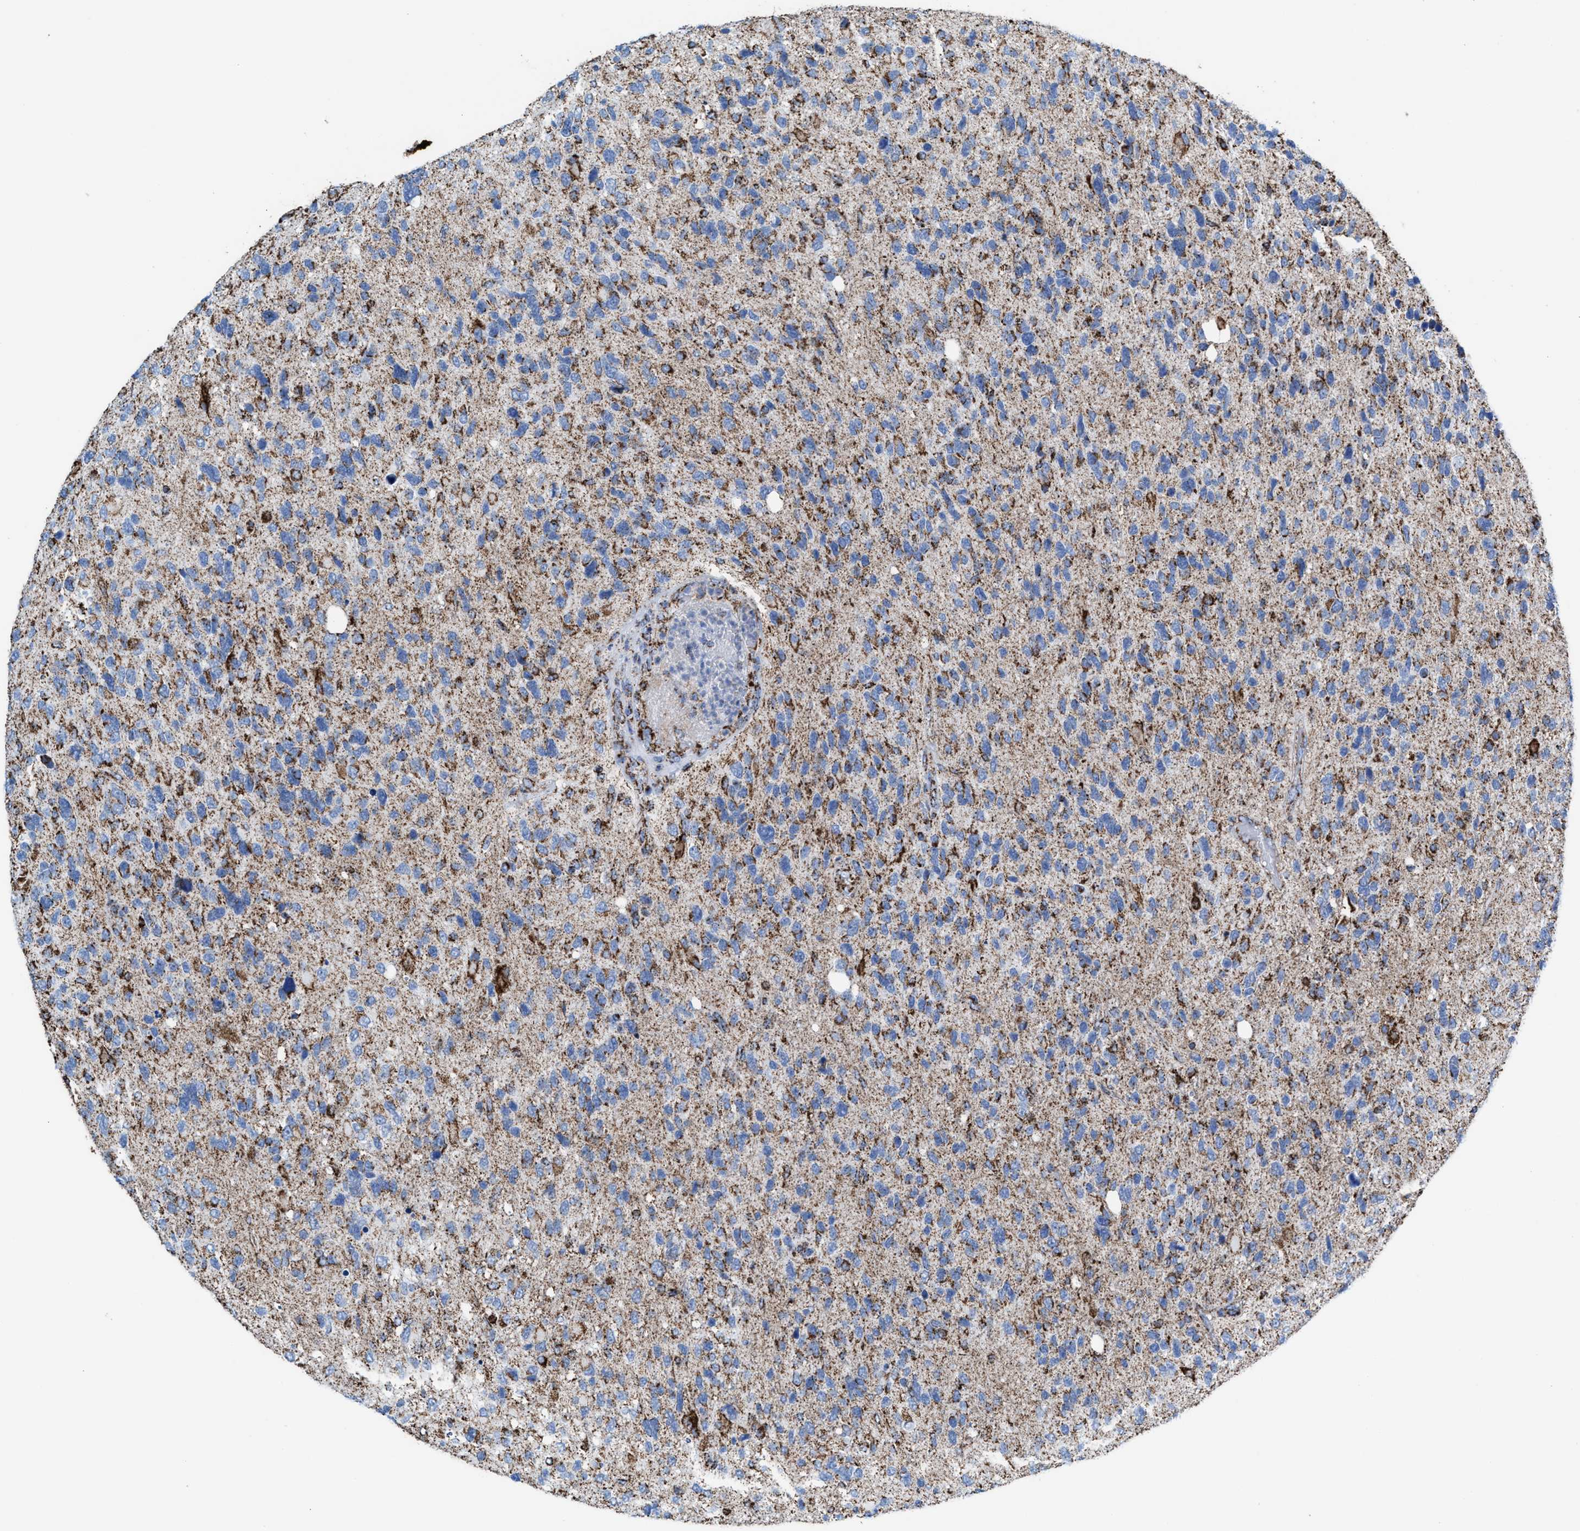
{"staining": {"intensity": "moderate", "quantity": "<25%", "location": "cytoplasmic/membranous"}, "tissue": "glioma", "cell_type": "Tumor cells", "image_type": "cancer", "snomed": [{"axis": "morphology", "description": "Glioma, malignant, High grade"}, {"axis": "topography", "description": "Brain"}], "caption": "High-grade glioma (malignant) was stained to show a protein in brown. There is low levels of moderate cytoplasmic/membranous staining in approximately <25% of tumor cells. (Brightfield microscopy of DAB IHC at high magnification).", "gene": "ECHS1", "patient": {"sex": "female", "age": 58}}